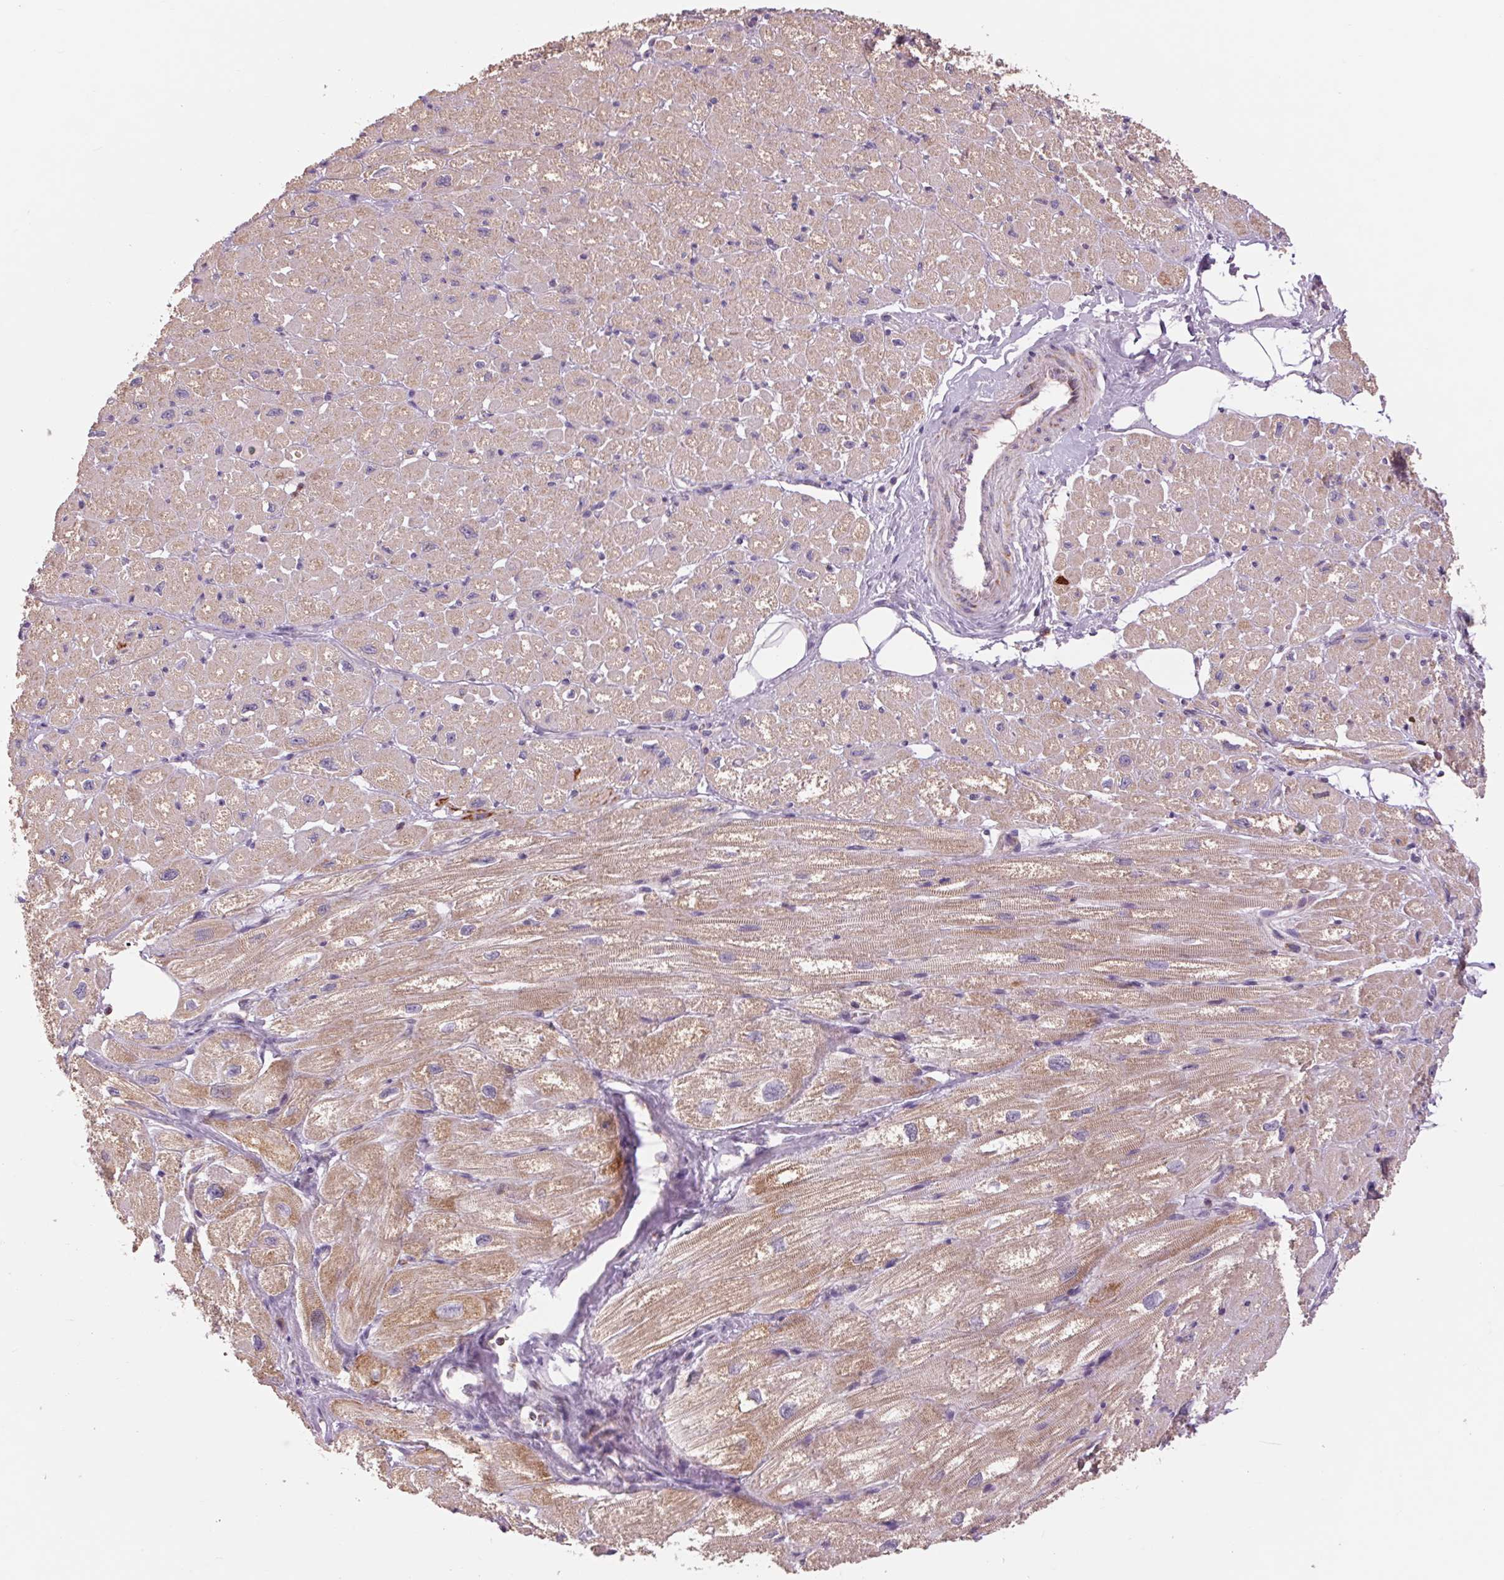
{"staining": {"intensity": "moderate", "quantity": ">75%", "location": "cytoplasmic/membranous"}, "tissue": "heart muscle", "cell_type": "Cardiomyocytes", "image_type": "normal", "snomed": [{"axis": "morphology", "description": "Normal tissue, NOS"}, {"axis": "topography", "description": "Heart"}], "caption": "A medium amount of moderate cytoplasmic/membranous expression is appreciated in about >75% of cardiomyocytes in unremarkable heart muscle. (Brightfield microscopy of DAB IHC at high magnification).", "gene": "COX6A1", "patient": {"sex": "female", "age": 62}}